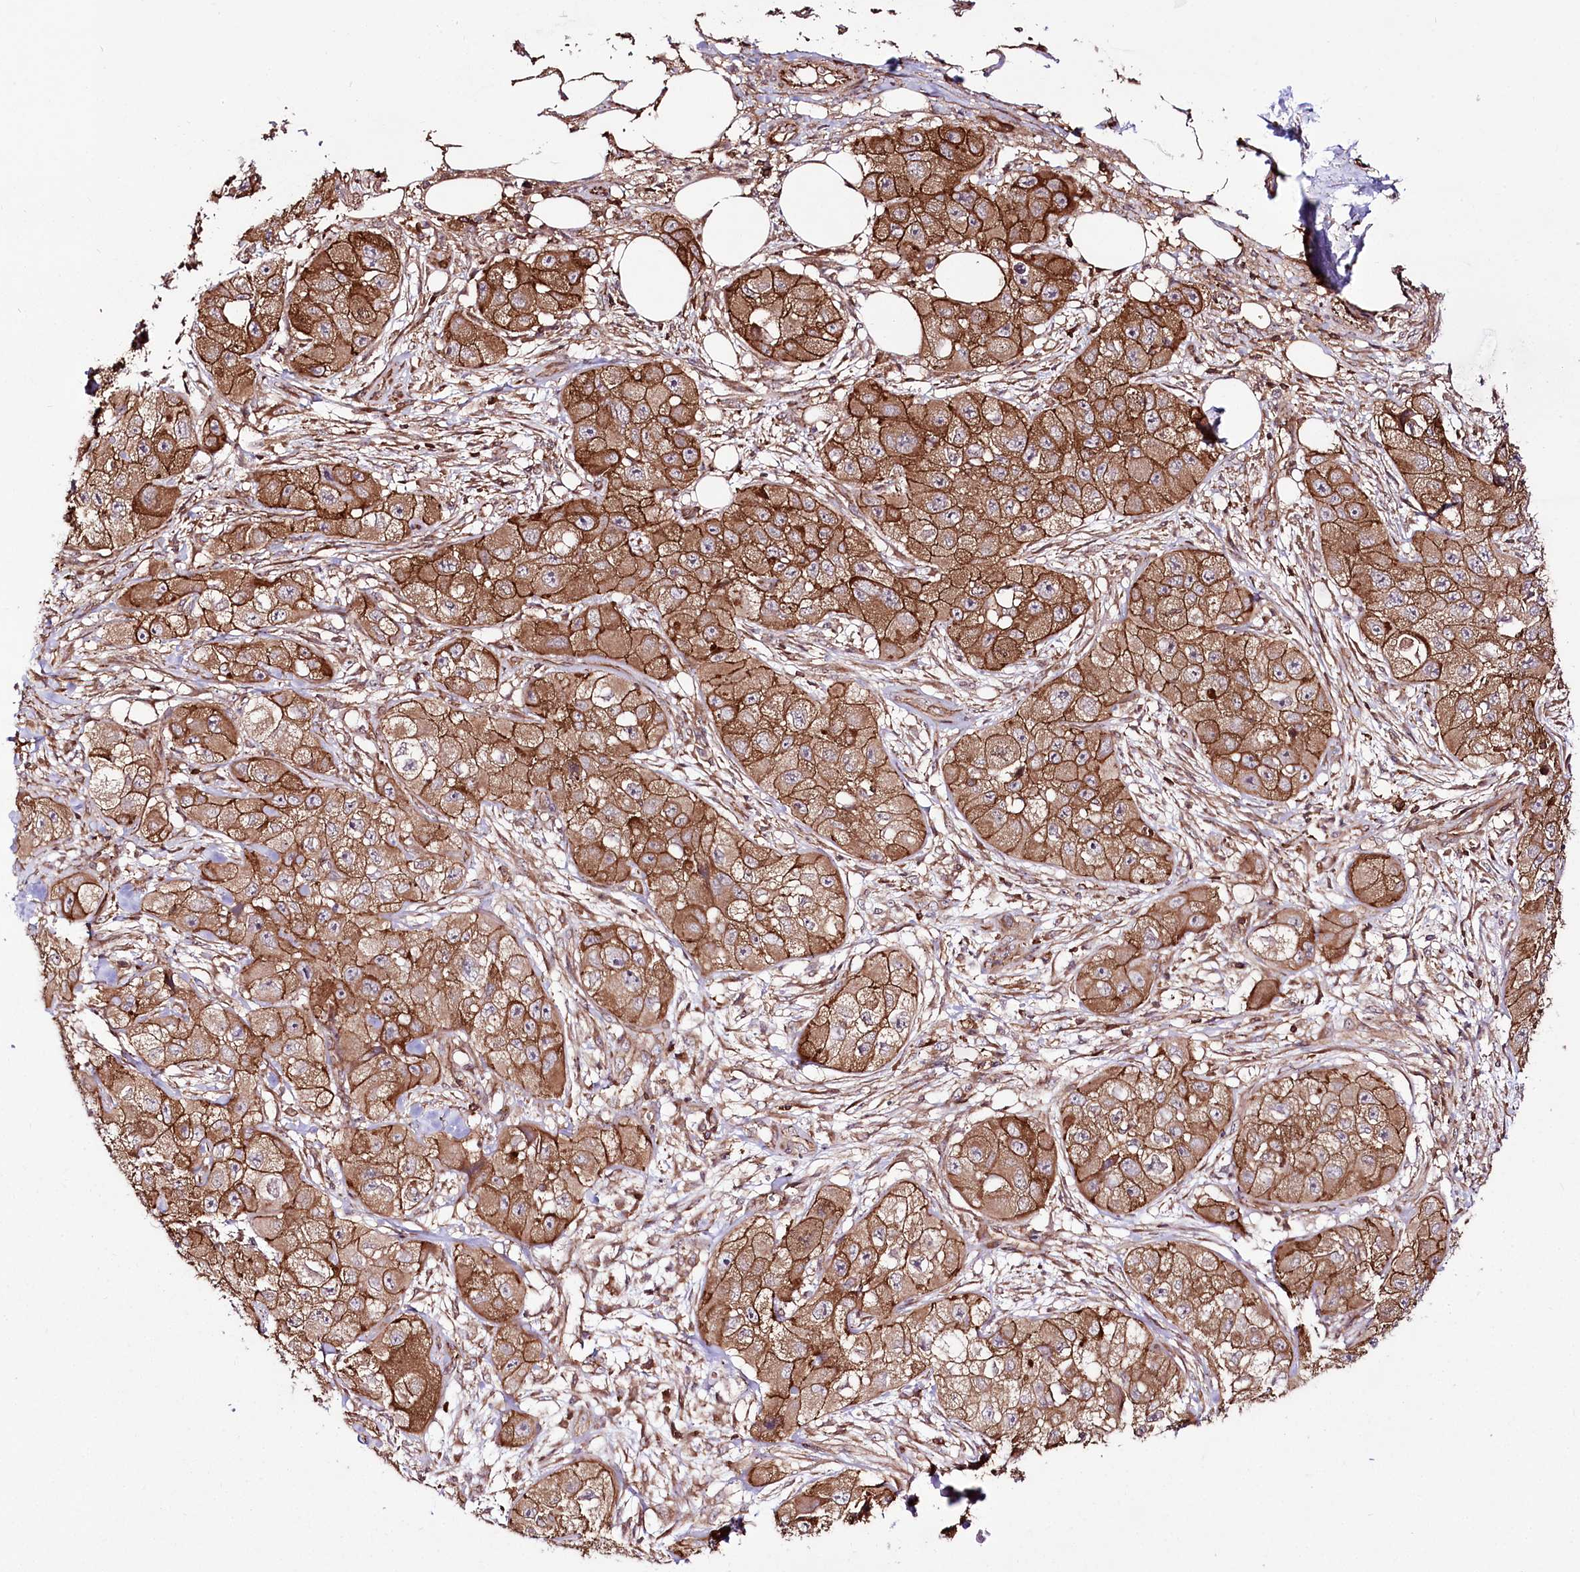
{"staining": {"intensity": "strong", "quantity": ">75%", "location": "cytoplasmic/membranous"}, "tissue": "skin cancer", "cell_type": "Tumor cells", "image_type": "cancer", "snomed": [{"axis": "morphology", "description": "Squamous cell carcinoma, NOS"}, {"axis": "topography", "description": "Skin"}, {"axis": "topography", "description": "Subcutis"}], "caption": "An IHC image of tumor tissue is shown. Protein staining in brown shows strong cytoplasmic/membranous positivity in squamous cell carcinoma (skin) within tumor cells.", "gene": "DHX29", "patient": {"sex": "male", "age": 73}}